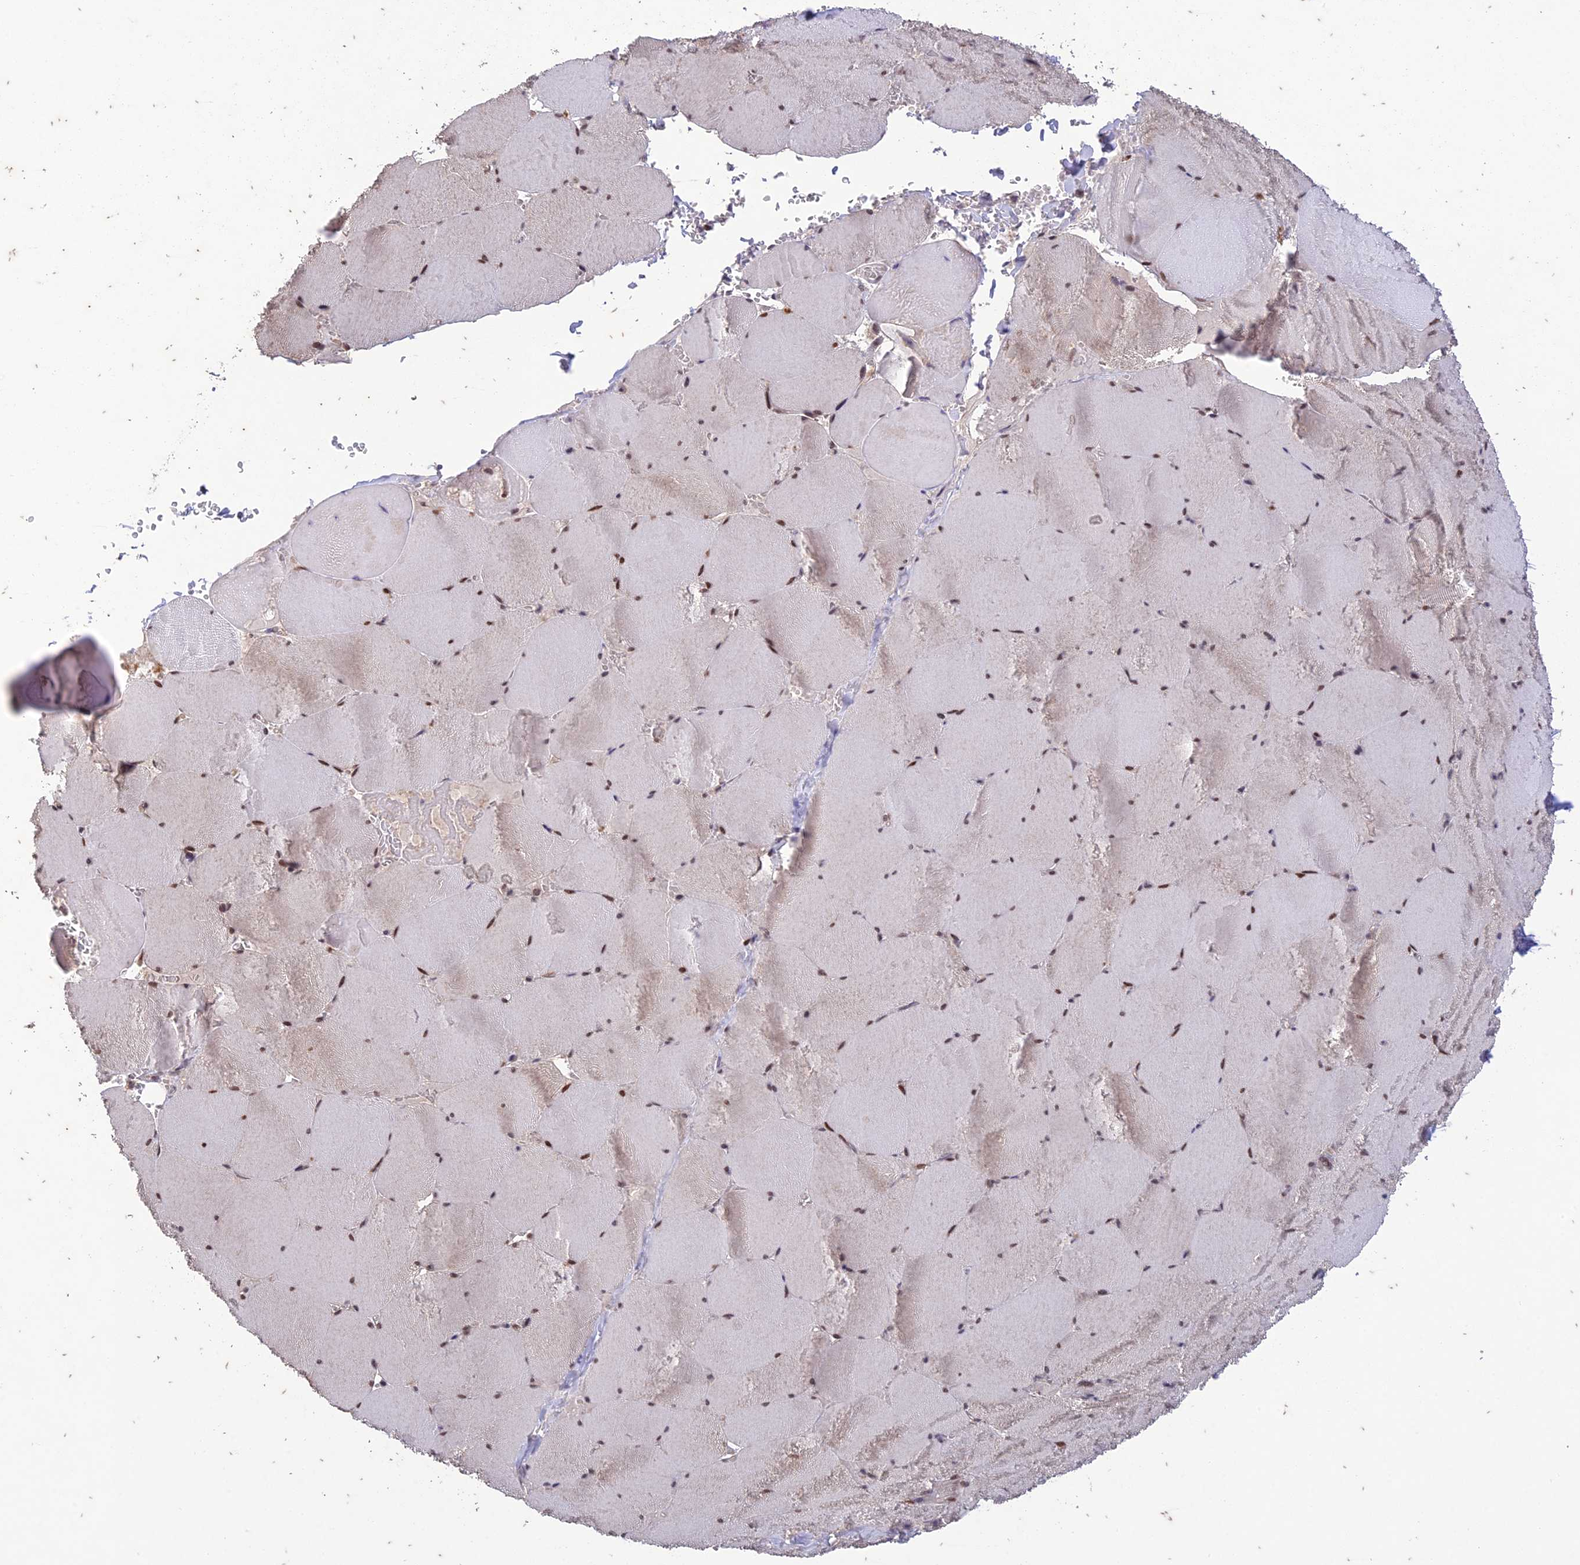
{"staining": {"intensity": "weak", "quantity": "25%-75%", "location": "nuclear"}, "tissue": "skeletal muscle", "cell_type": "Myocytes", "image_type": "normal", "snomed": [{"axis": "morphology", "description": "Normal tissue, NOS"}, {"axis": "topography", "description": "Skeletal muscle"}, {"axis": "topography", "description": "Head-Neck"}], "caption": "This photomicrograph shows immunohistochemistry (IHC) staining of normal skeletal muscle, with low weak nuclear staining in approximately 25%-75% of myocytes.", "gene": "POP4", "patient": {"sex": "male", "age": 66}}